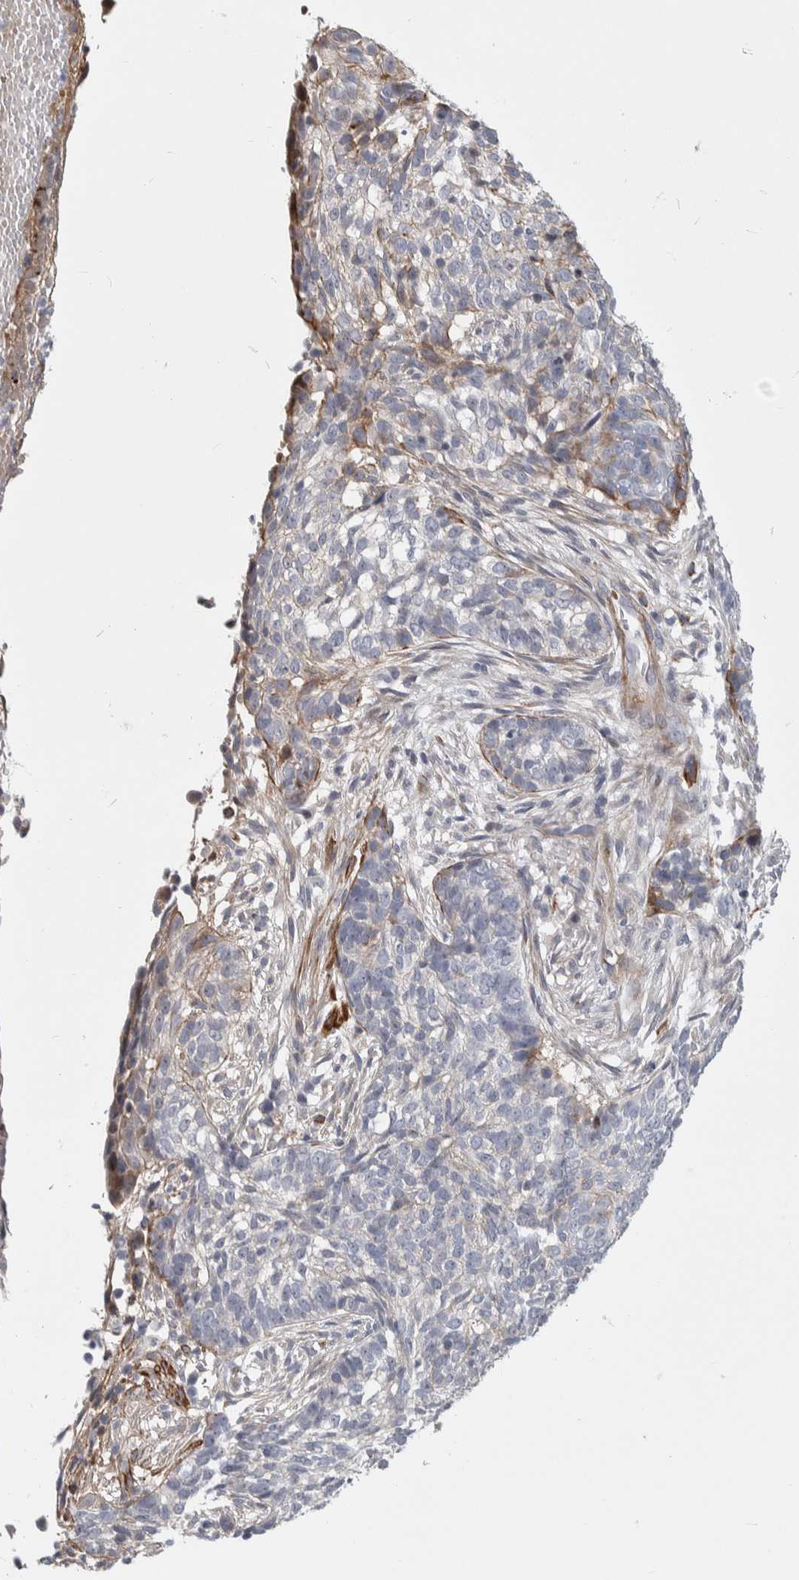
{"staining": {"intensity": "negative", "quantity": "none", "location": "none"}, "tissue": "skin cancer", "cell_type": "Tumor cells", "image_type": "cancer", "snomed": [{"axis": "morphology", "description": "Basal cell carcinoma"}, {"axis": "topography", "description": "Skin"}], "caption": "This is an immunohistochemistry photomicrograph of skin cancer (basal cell carcinoma). There is no positivity in tumor cells.", "gene": "PSMG3", "patient": {"sex": "male", "age": 85}}